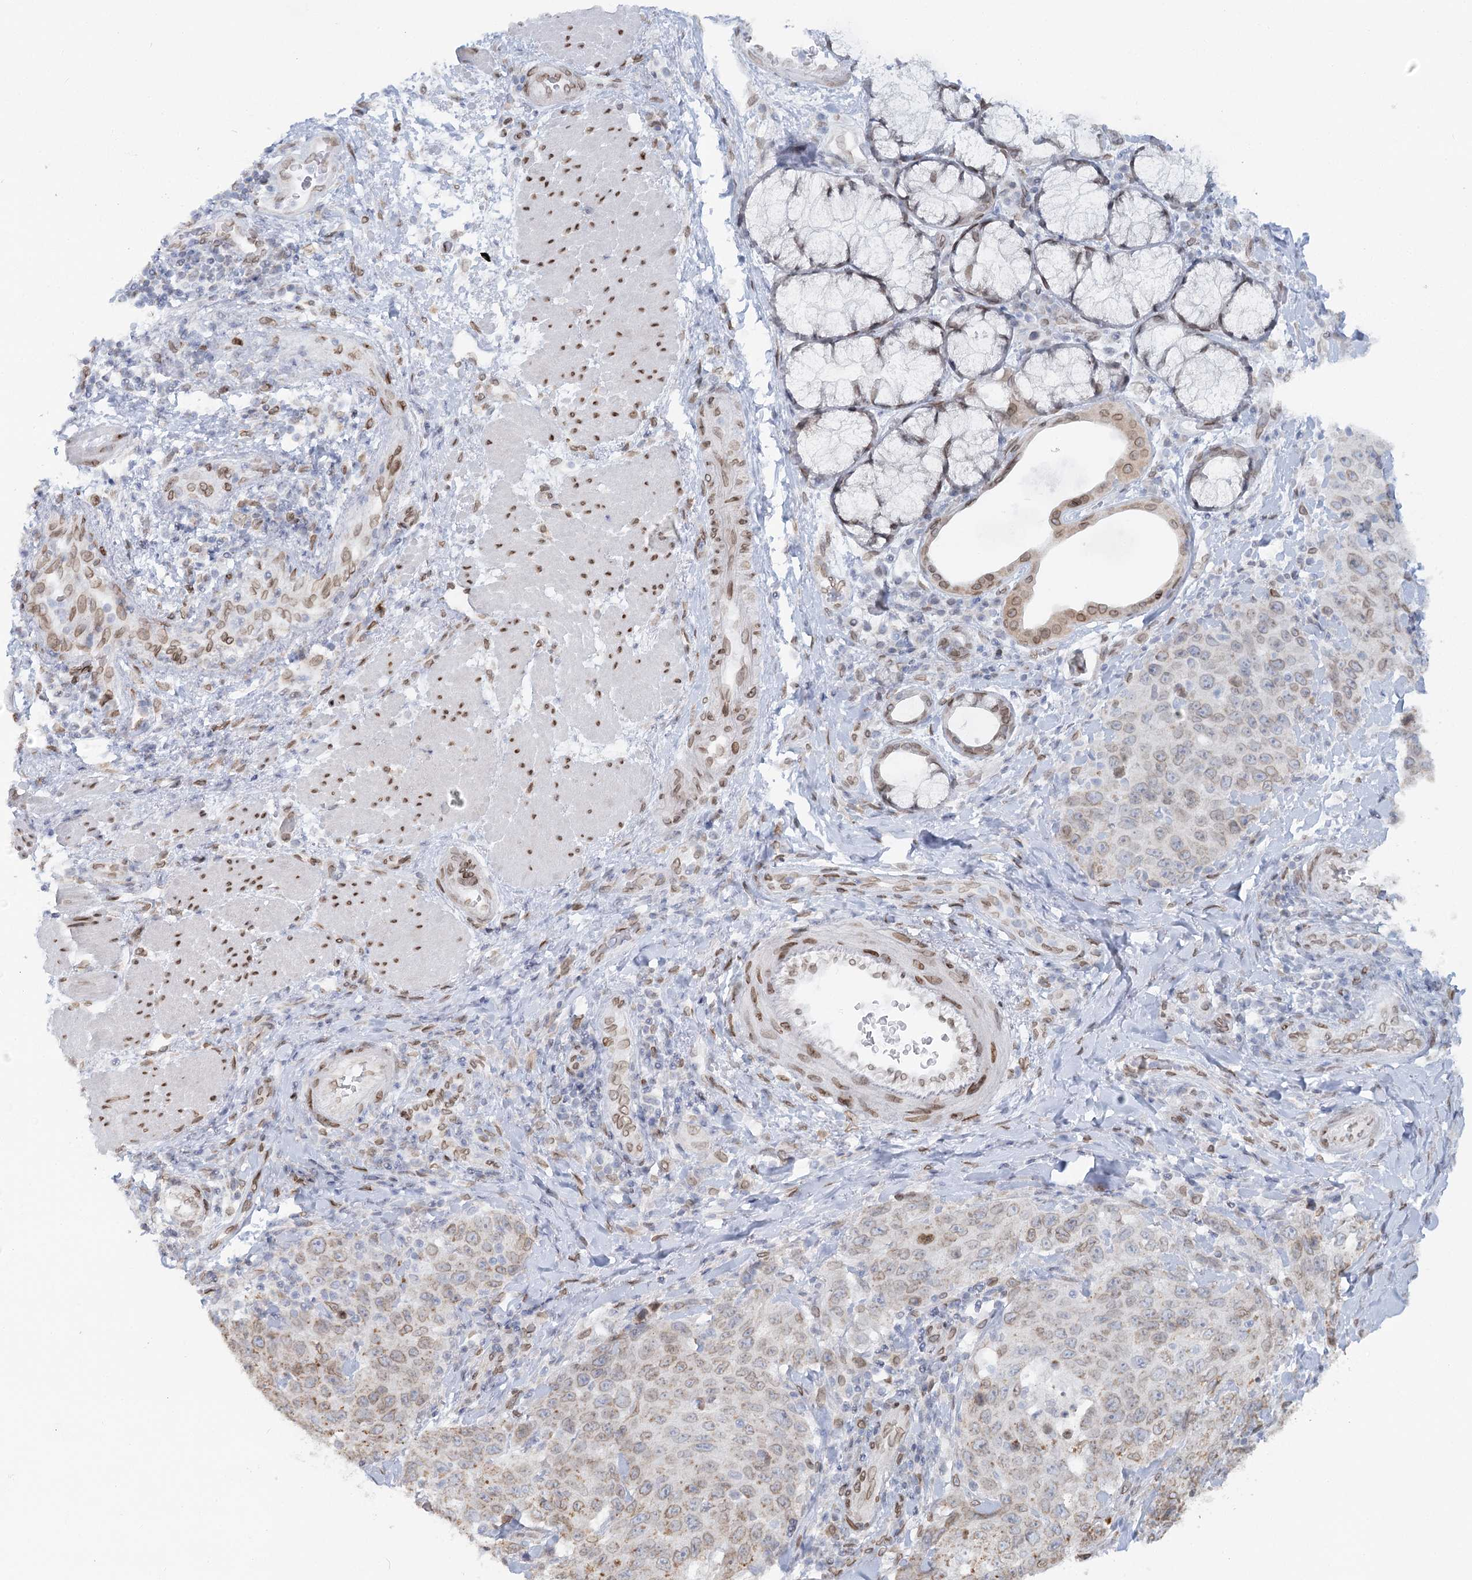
{"staining": {"intensity": "weak", "quantity": "25%-75%", "location": "cytoplasmic/membranous,nuclear"}, "tissue": "stomach cancer", "cell_type": "Tumor cells", "image_type": "cancer", "snomed": [{"axis": "morphology", "description": "Adenocarcinoma, NOS"}, {"axis": "topography", "description": "Stomach"}], "caption": "Tumor cells display low levels of weak cytoplasmic/membranous and nuclear positivity in approximately 25%-75% of cells in human stomach adenocarcinoma.", "gene": "VWA5A", "patient": {"sex": "male", "age": 48}}